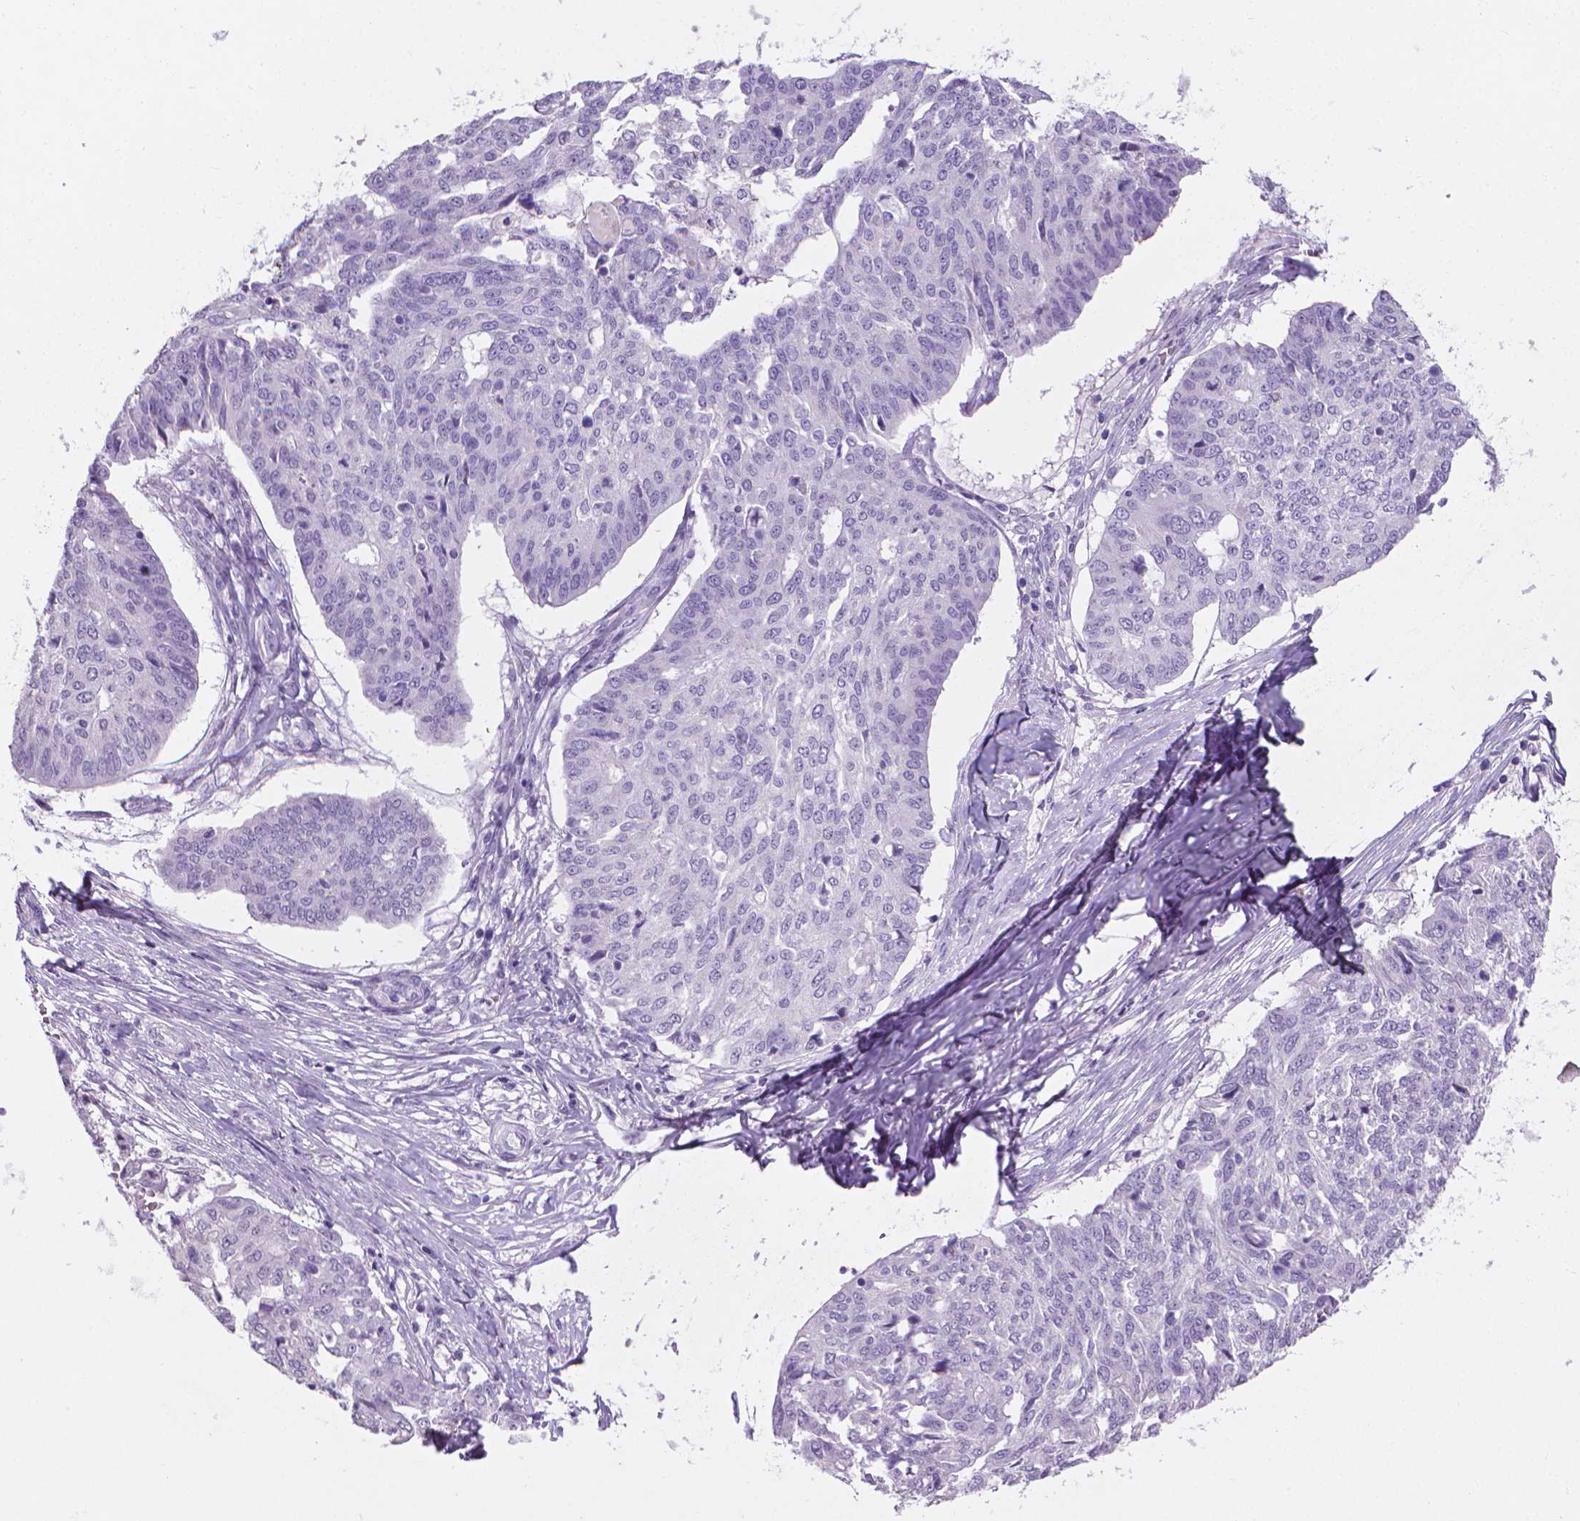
{"staining": {"intensity": "negative", "quantity": "none", "location": "none"}, "tissue": "ovarian cancer", "cell_type": "Tumor cells", "image_type": "cancer", "snomed": [{"axis": "morphology", "description": "Cystadenocarcinoma, serous, NOS"}, {"axis": "topography", "description": "Ovary"}], "caption": "This is an immunohistochemistry micrograph of human serous cystadenocarcinoma (ovarian). There is no expression in tumor cells.", "gene": "XPNPEP2", "patient": {"sex": "female", "age": 67}}